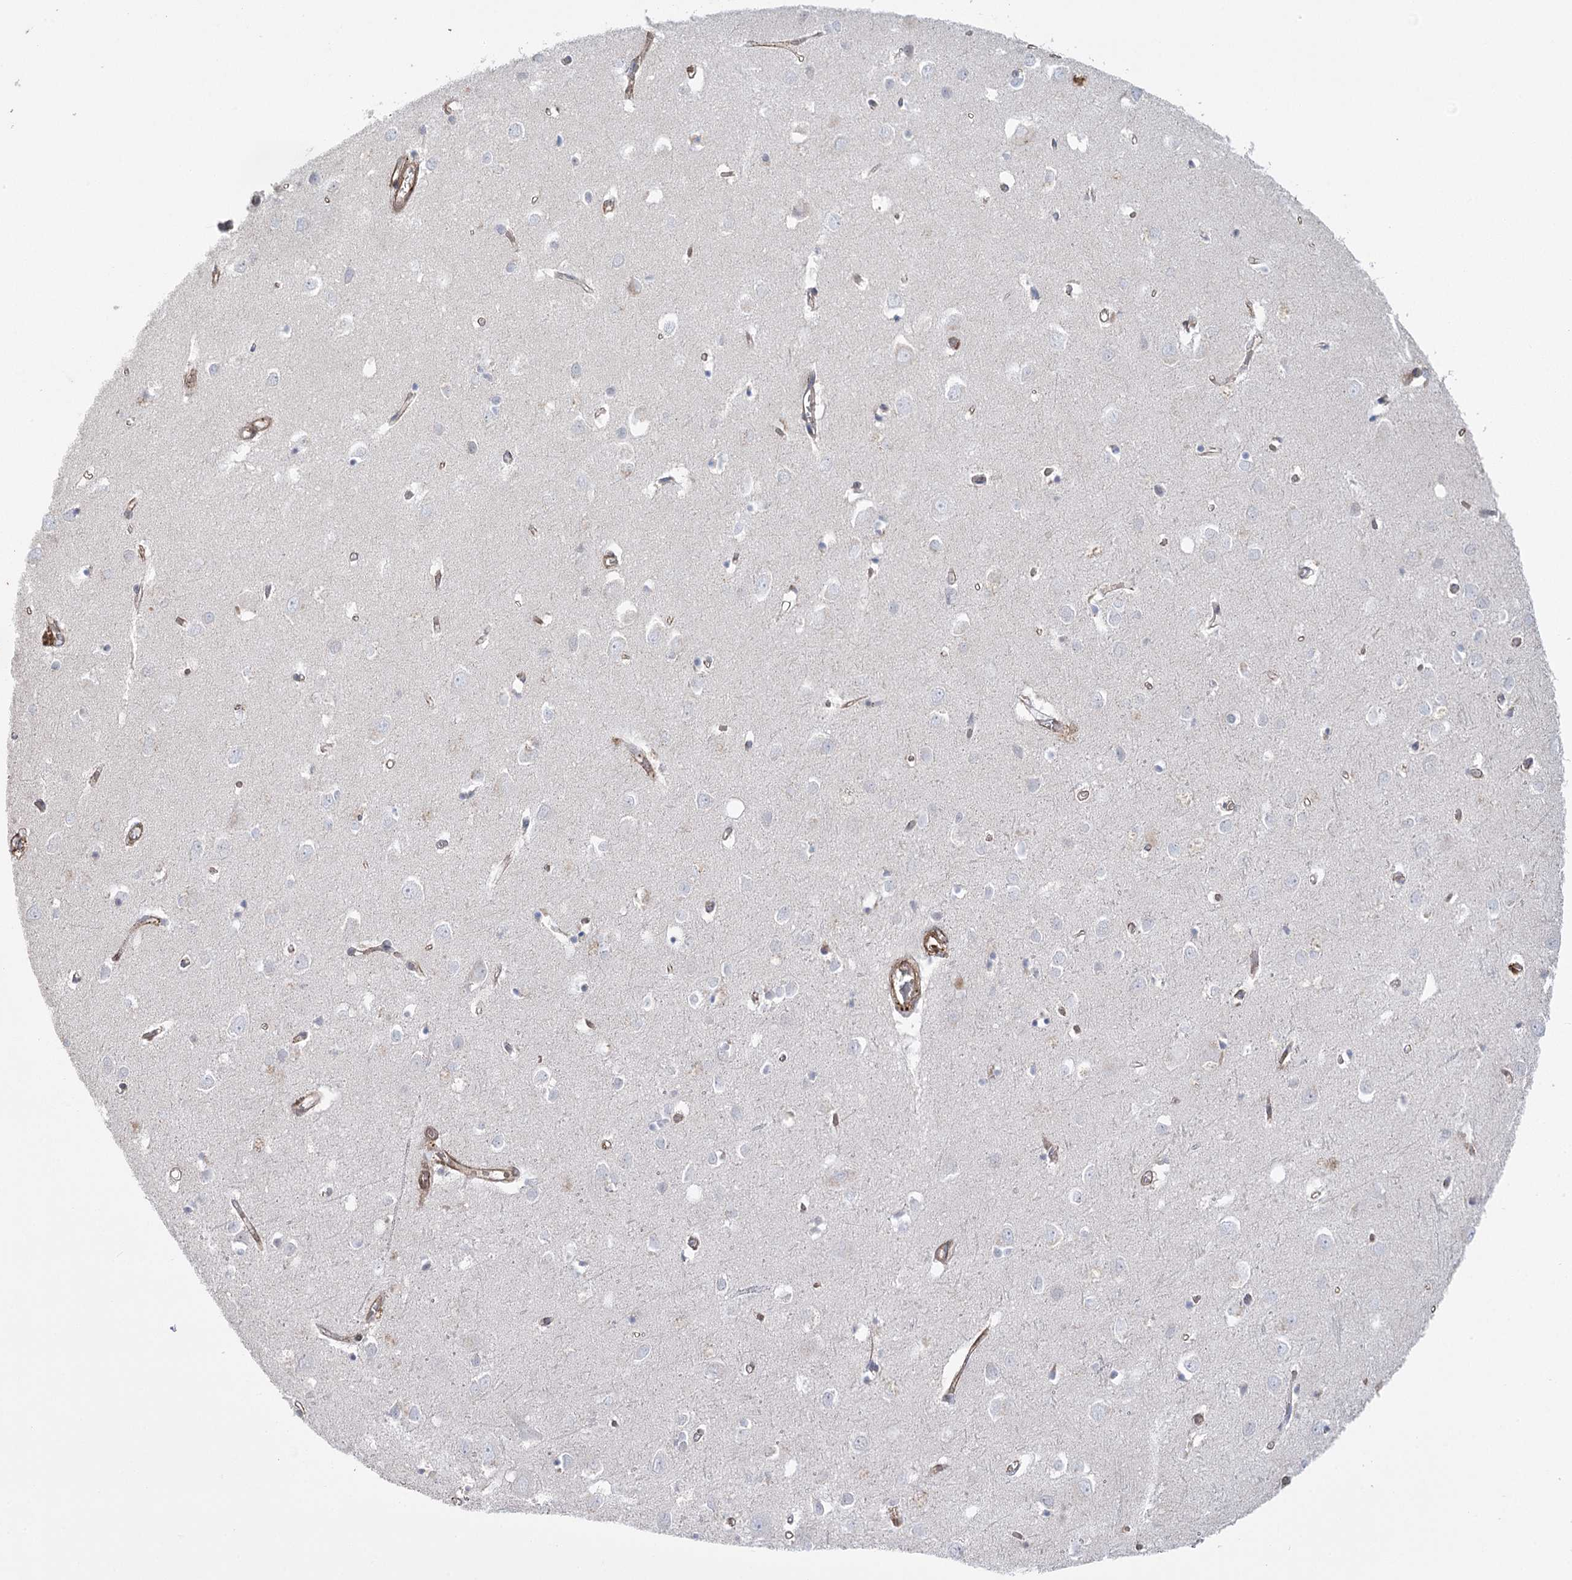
{"staining": {"intensity": "moderate", "quantity": ">75%", "location": "cytoplasmic/membranous"}, "tissue": "cerebral cortex", "cell_type": "Endothelial cells", "image_type": "normal", "snomed": [{"axis": "morphology", "description": "Normal tissue, NOS"}, {"axis": "topography", "description": "Cerebral cortex"}], "caption": "Immunohistochemical staining of unremarkable cerebral cortex demonstrates >75% levels of moderate cytoplasmic/membranous protein positivity in approximately >75% of endothelial cells.", "gene": "AMTN", "patient": {"sex": "female", "age": 64}}